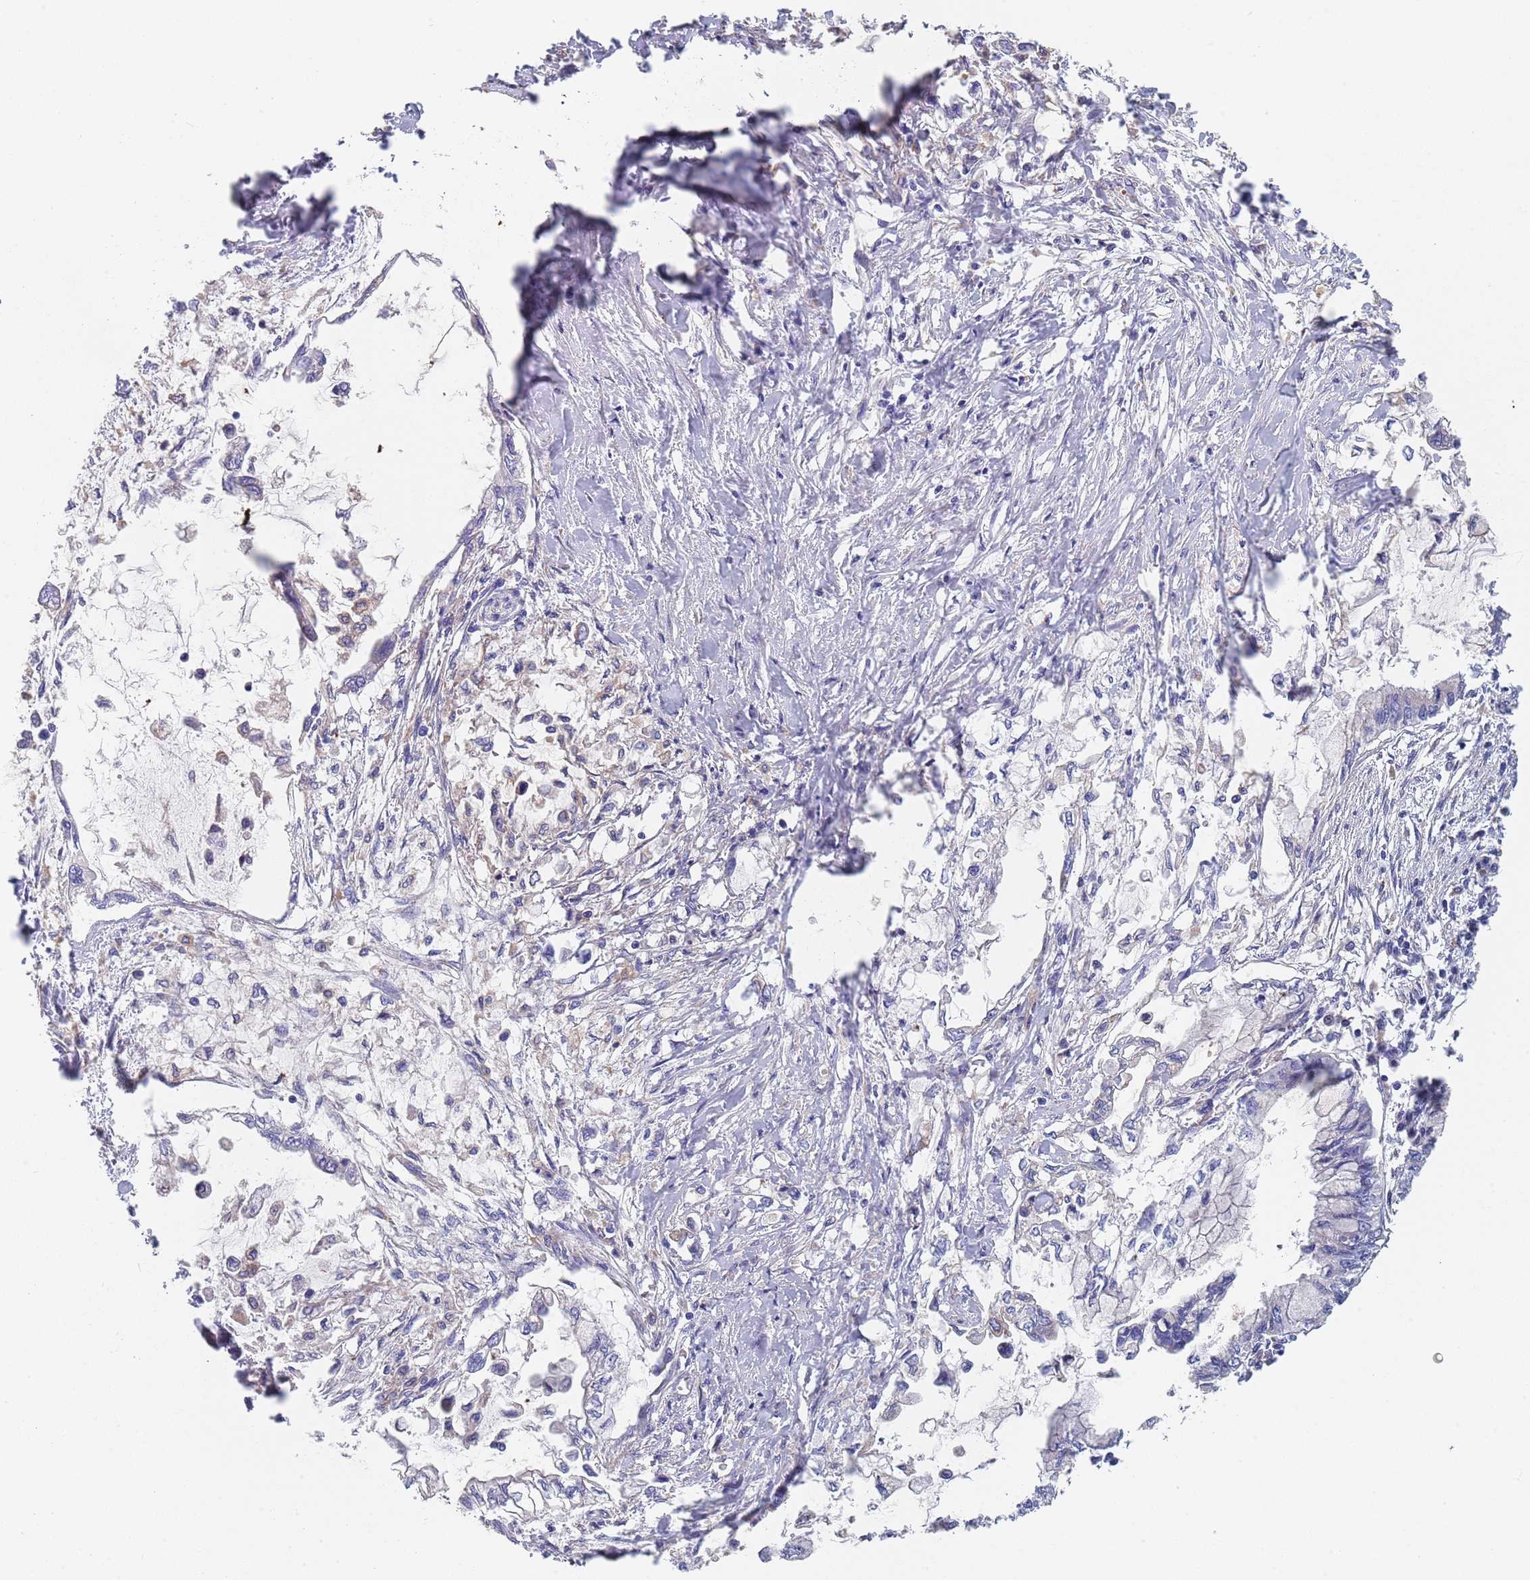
{"staining": {"intensity": "negative", "quantity": "none", "location": "none"}, "tissue": "pancreatic cancer", "cell_type": "Tumor cells", "image_type": "cancer", "snomed": [{"axis": "morphology", "description": "Adenocarcinoma, NOS"}, {"axis": "topography", "description": "Pancreas"}], "caption": "Adenocarcinoma (pancreatic) stained for a protein using IHC shows no staining tumor cells.", "gene": "DCUN1D3", "patient": {"sex": "male", "age": 48}}